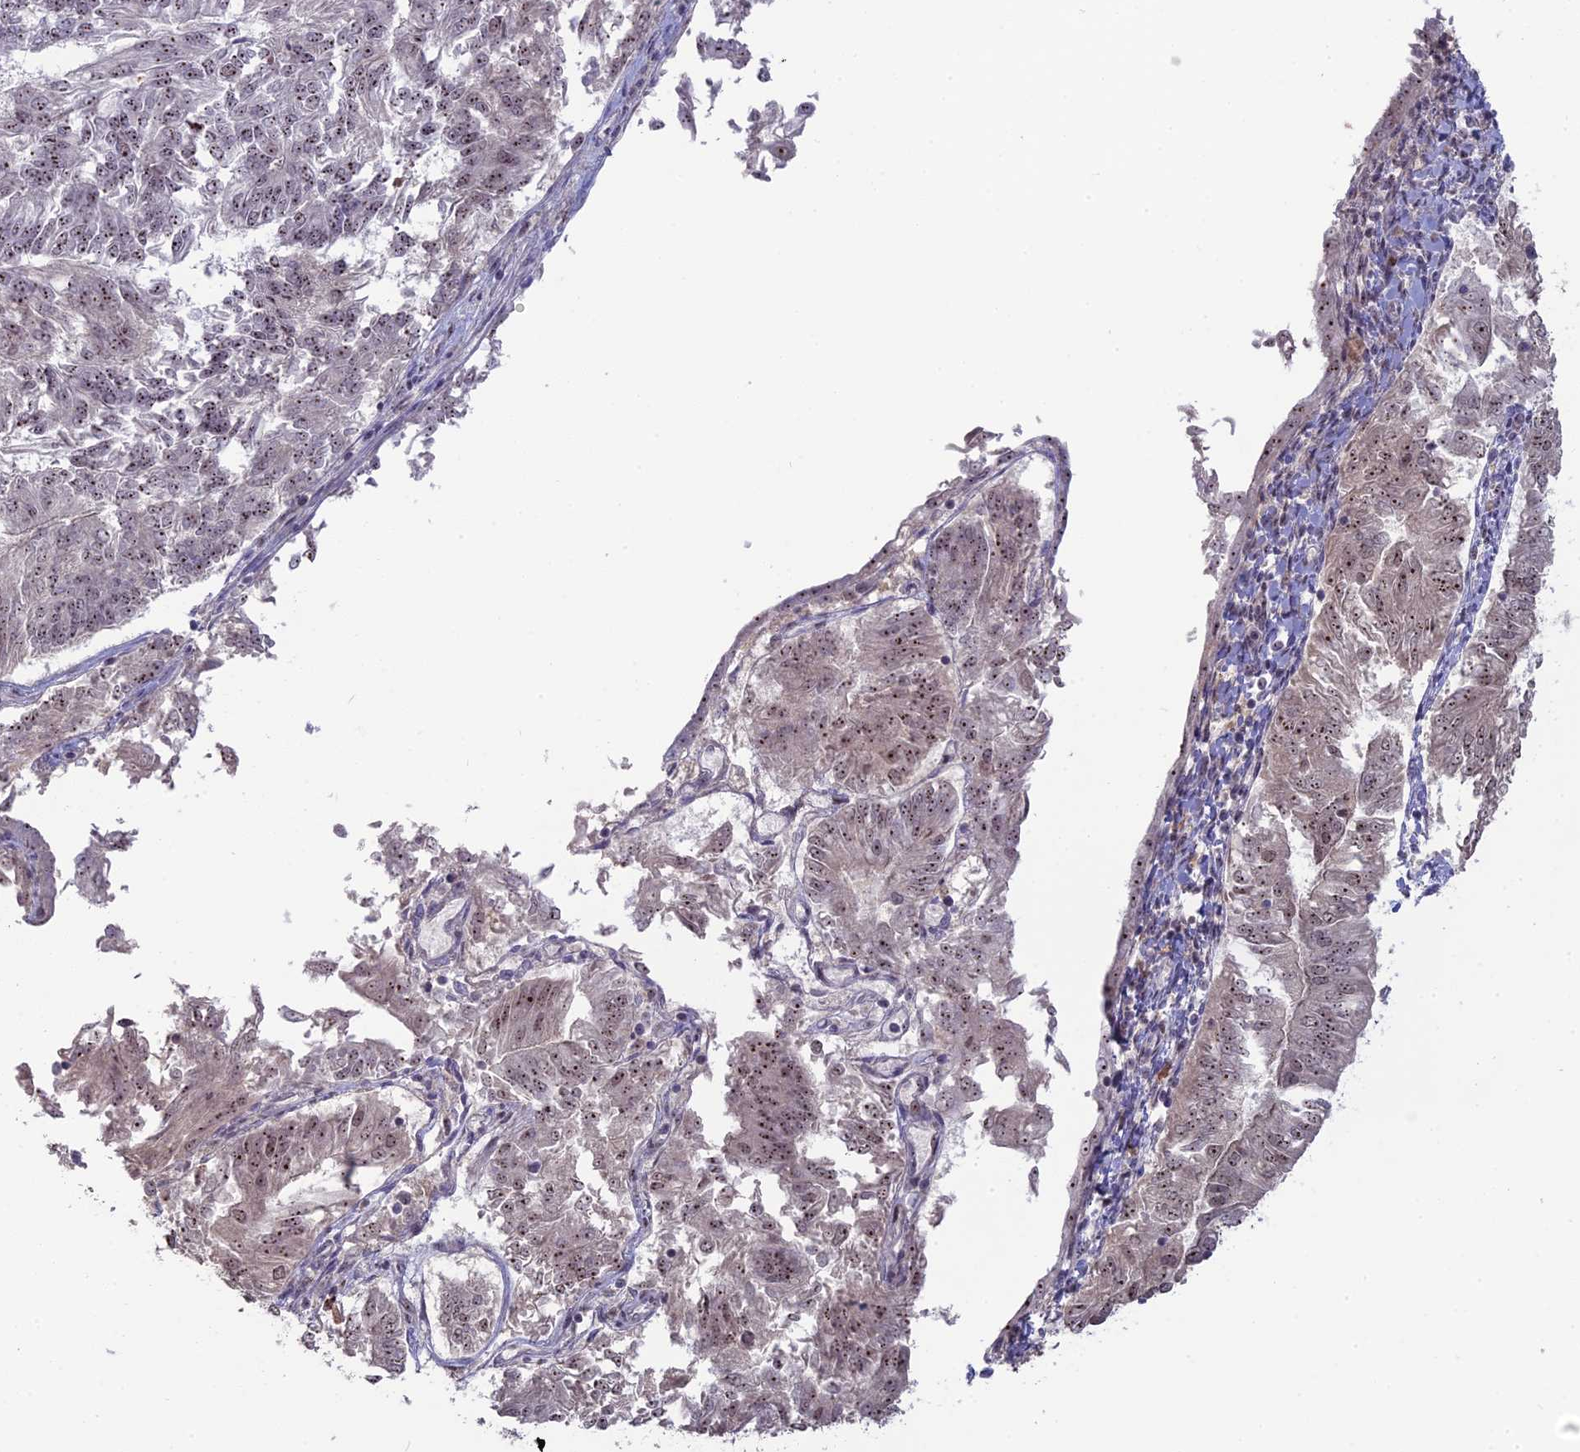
{"staining": {"intensity": "moderate", "quantity": ">75%", "location": "nuclear"}, "tissue": "endometrial cancer", "cell_type": "Tumor cells", "image_type": "cancer", "snomed": [{"axis": "morphology", "description": "Adenocarcinoma, NOS"}, {"axis": "topography", "description": "Endometrium"}], "caption": "This histopathology image shows immunohistochemistry (IHC) staining of endometrial cancer (adenocarcinoma), with medium moderate nuclear staining in approximately >75% of tumor cells.", "gene": "FAM131A", "patient": {"sex": "female", "age": 58}}